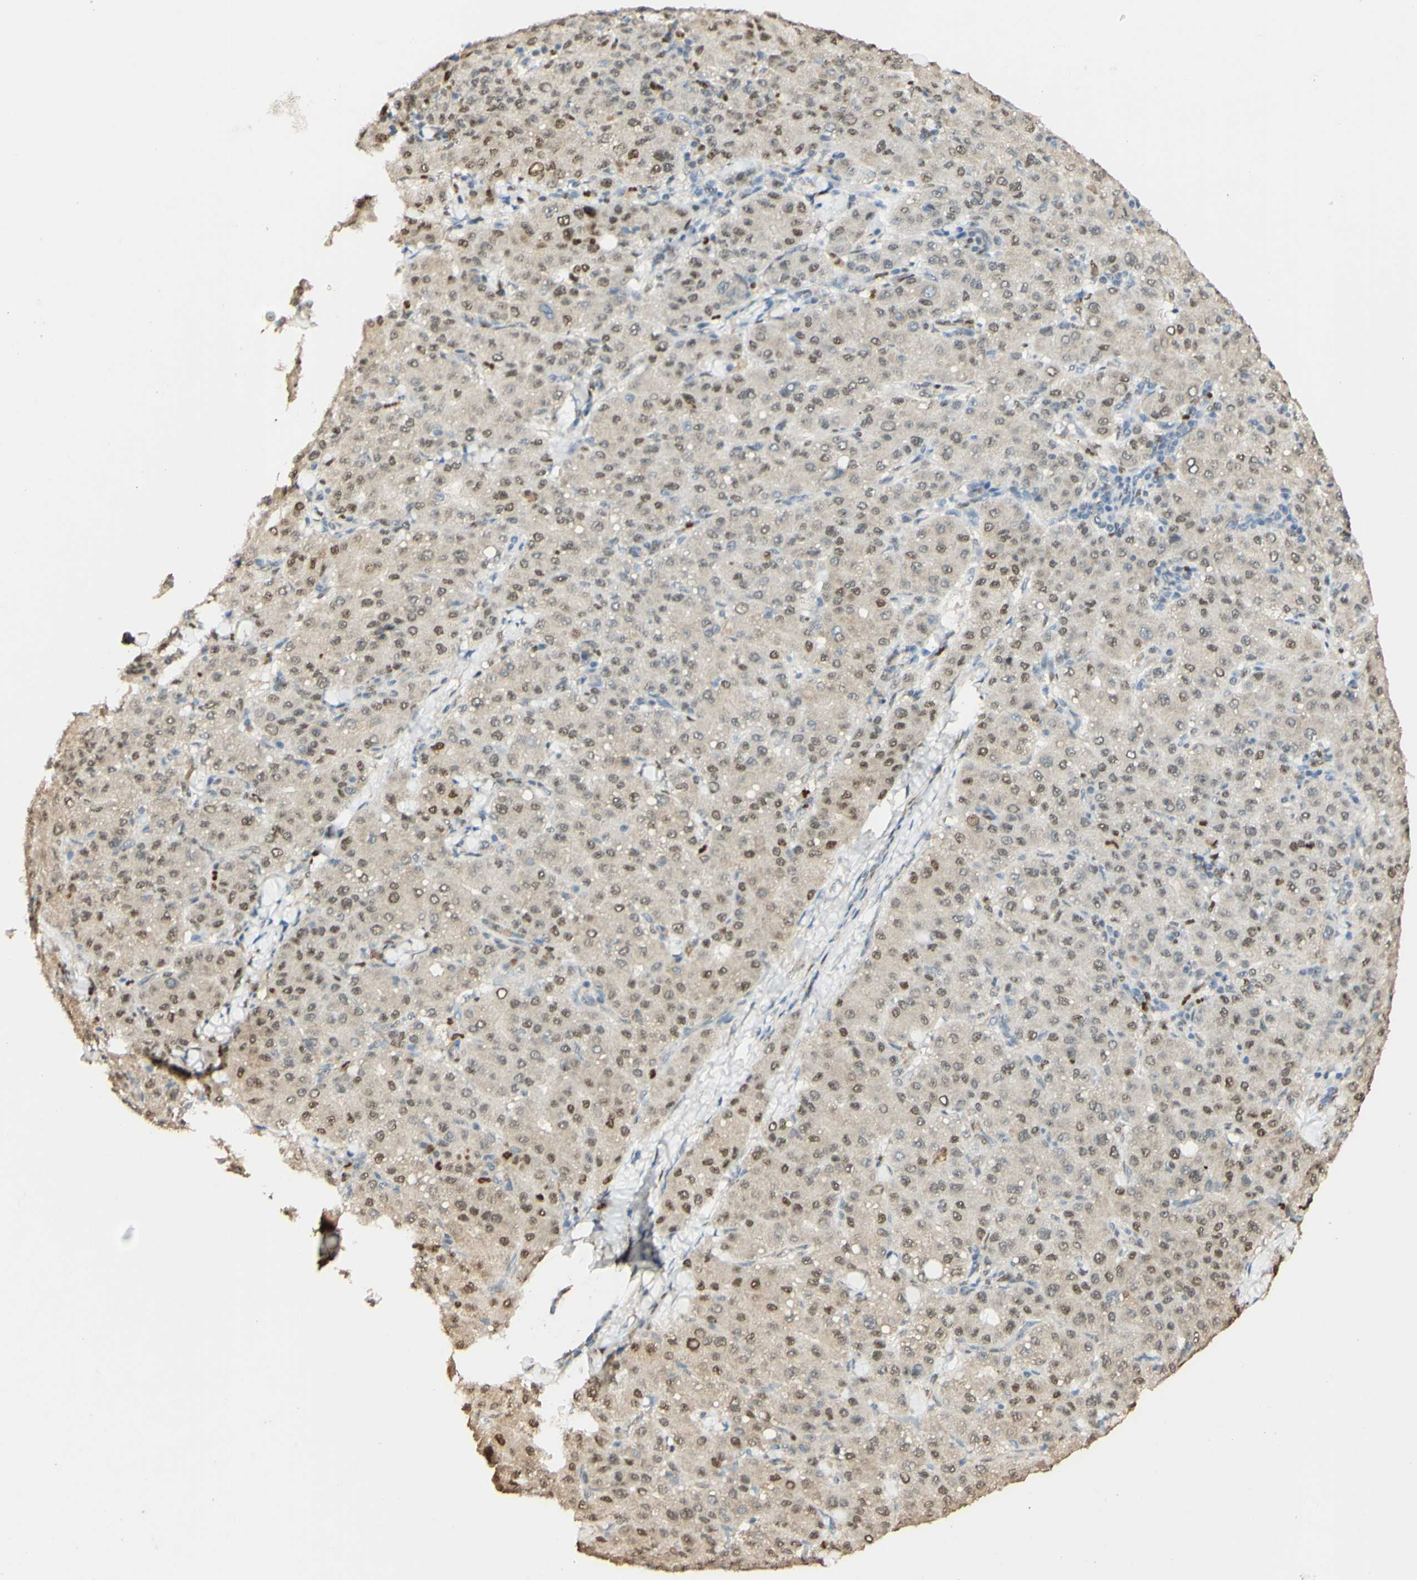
{"staining": {"intensity": "moderate", "quantity": "25%-75%", "location": "nuclear"}, "tissue": "liver cancer", "cell_type": "Tumor cells", "image_type": "cancer", "snomed": [{"axis": "morphology", "description": "Carcinoma, Hepatocellular, NOS"}, {"axis": "topography", "description": "Liver"}], "caption": "A brown stain shows moderate nuclear expression of a protein in liver cancer tumor cells. (DAB IHC with brightfield microscopy, high magnification).", "gene": "MAP3K4", "patient": {"sex": "male", "age": 65}}